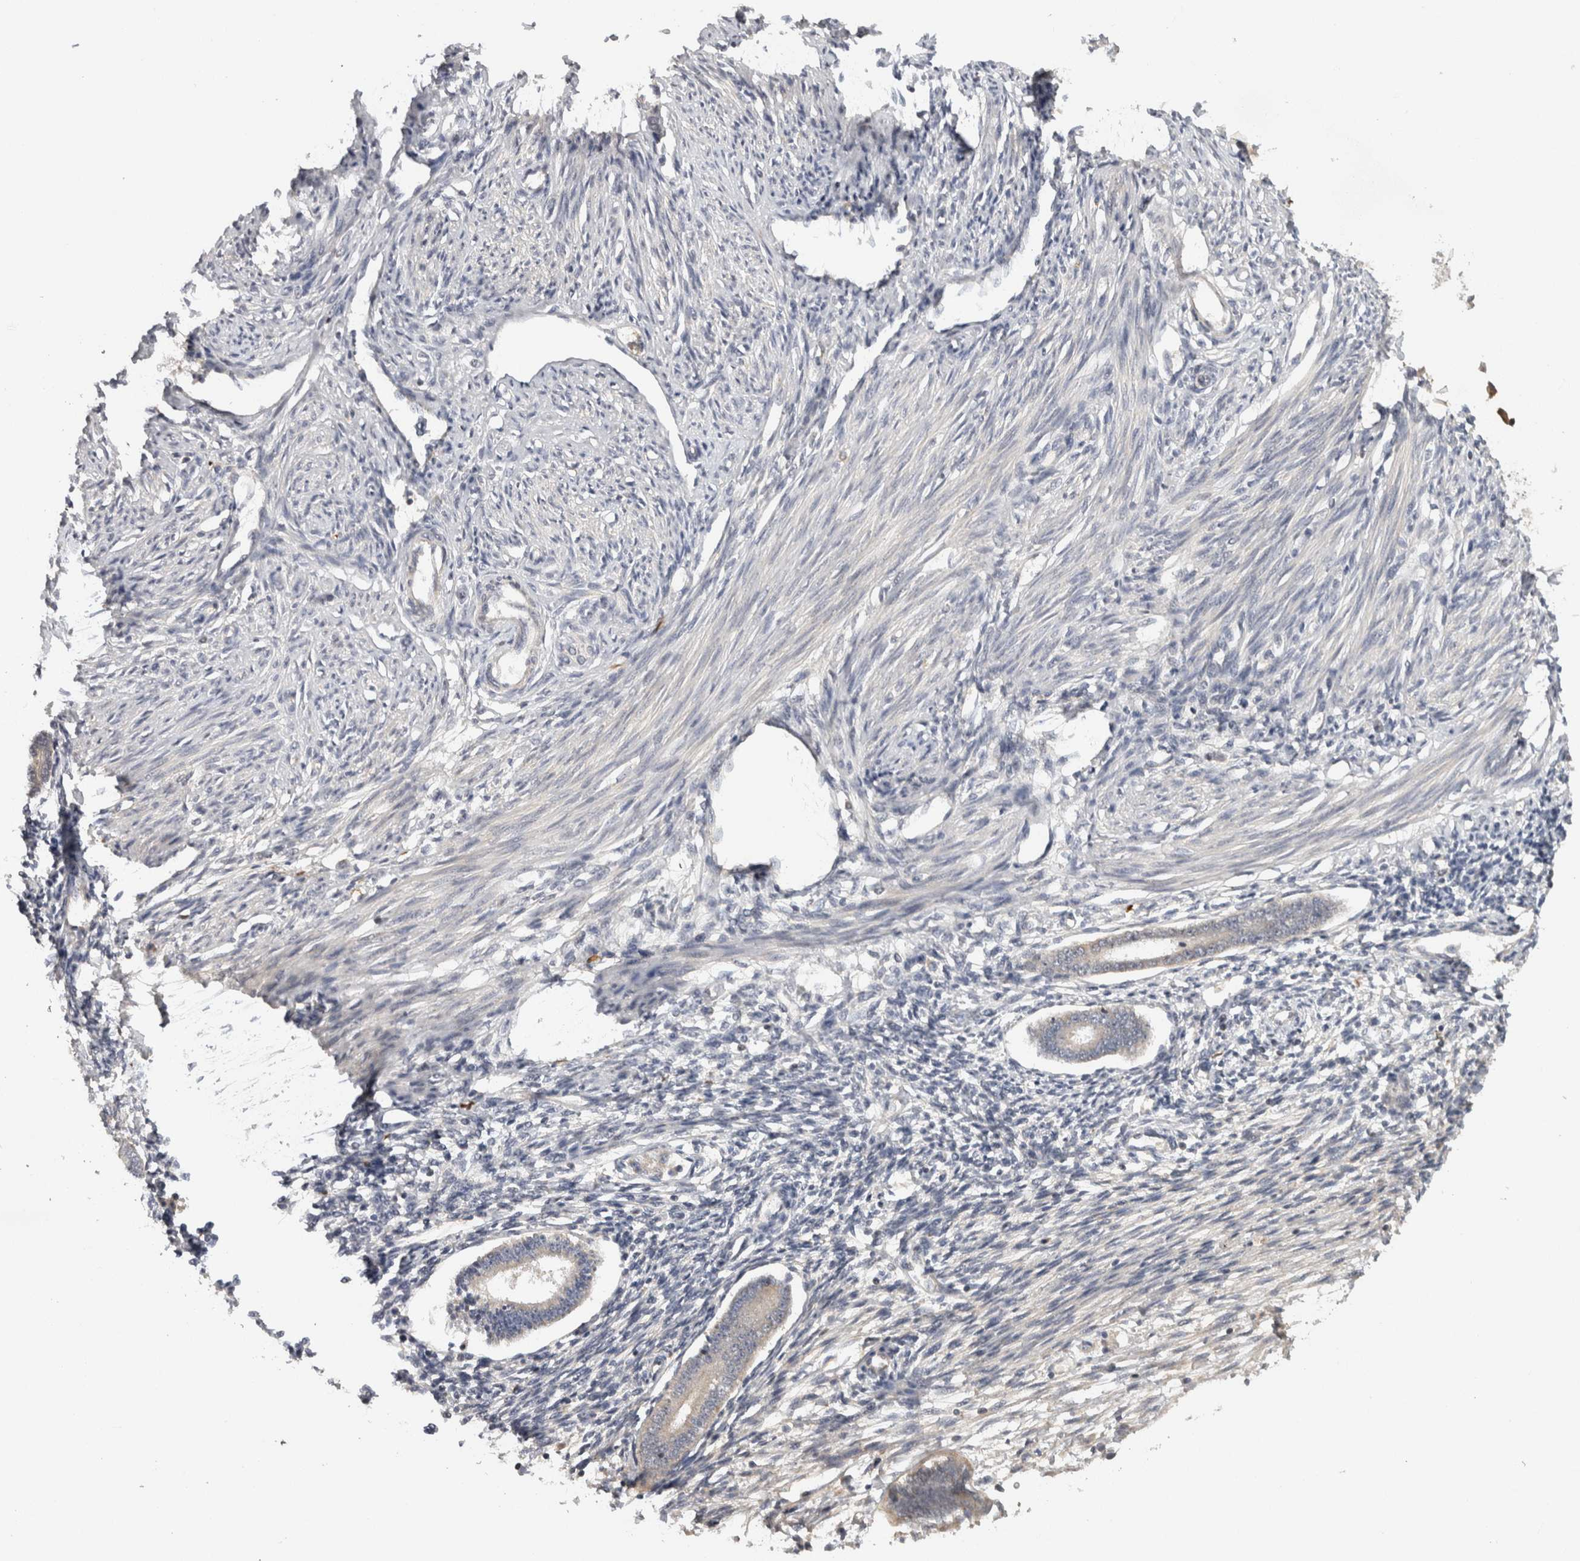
{"staining": {"intensity": "negative", "quantity": "none", "location": "none"}, "tissue": "endometrium", "cell_type": "Cells in endometrial stroma", "image_type": "normal", "snomed": [{"axis": "morphology", "description": "Normal tissue, NOS"}, {"axis": "topography", "description": "Endometrium"}], "caption": "This is a image of IHC staining of unremarkable endometrium, which shows no expression in cells in endometrial stroma.", "gene": "ACAT2", "patient": {"sex": "female", "age": 56}}